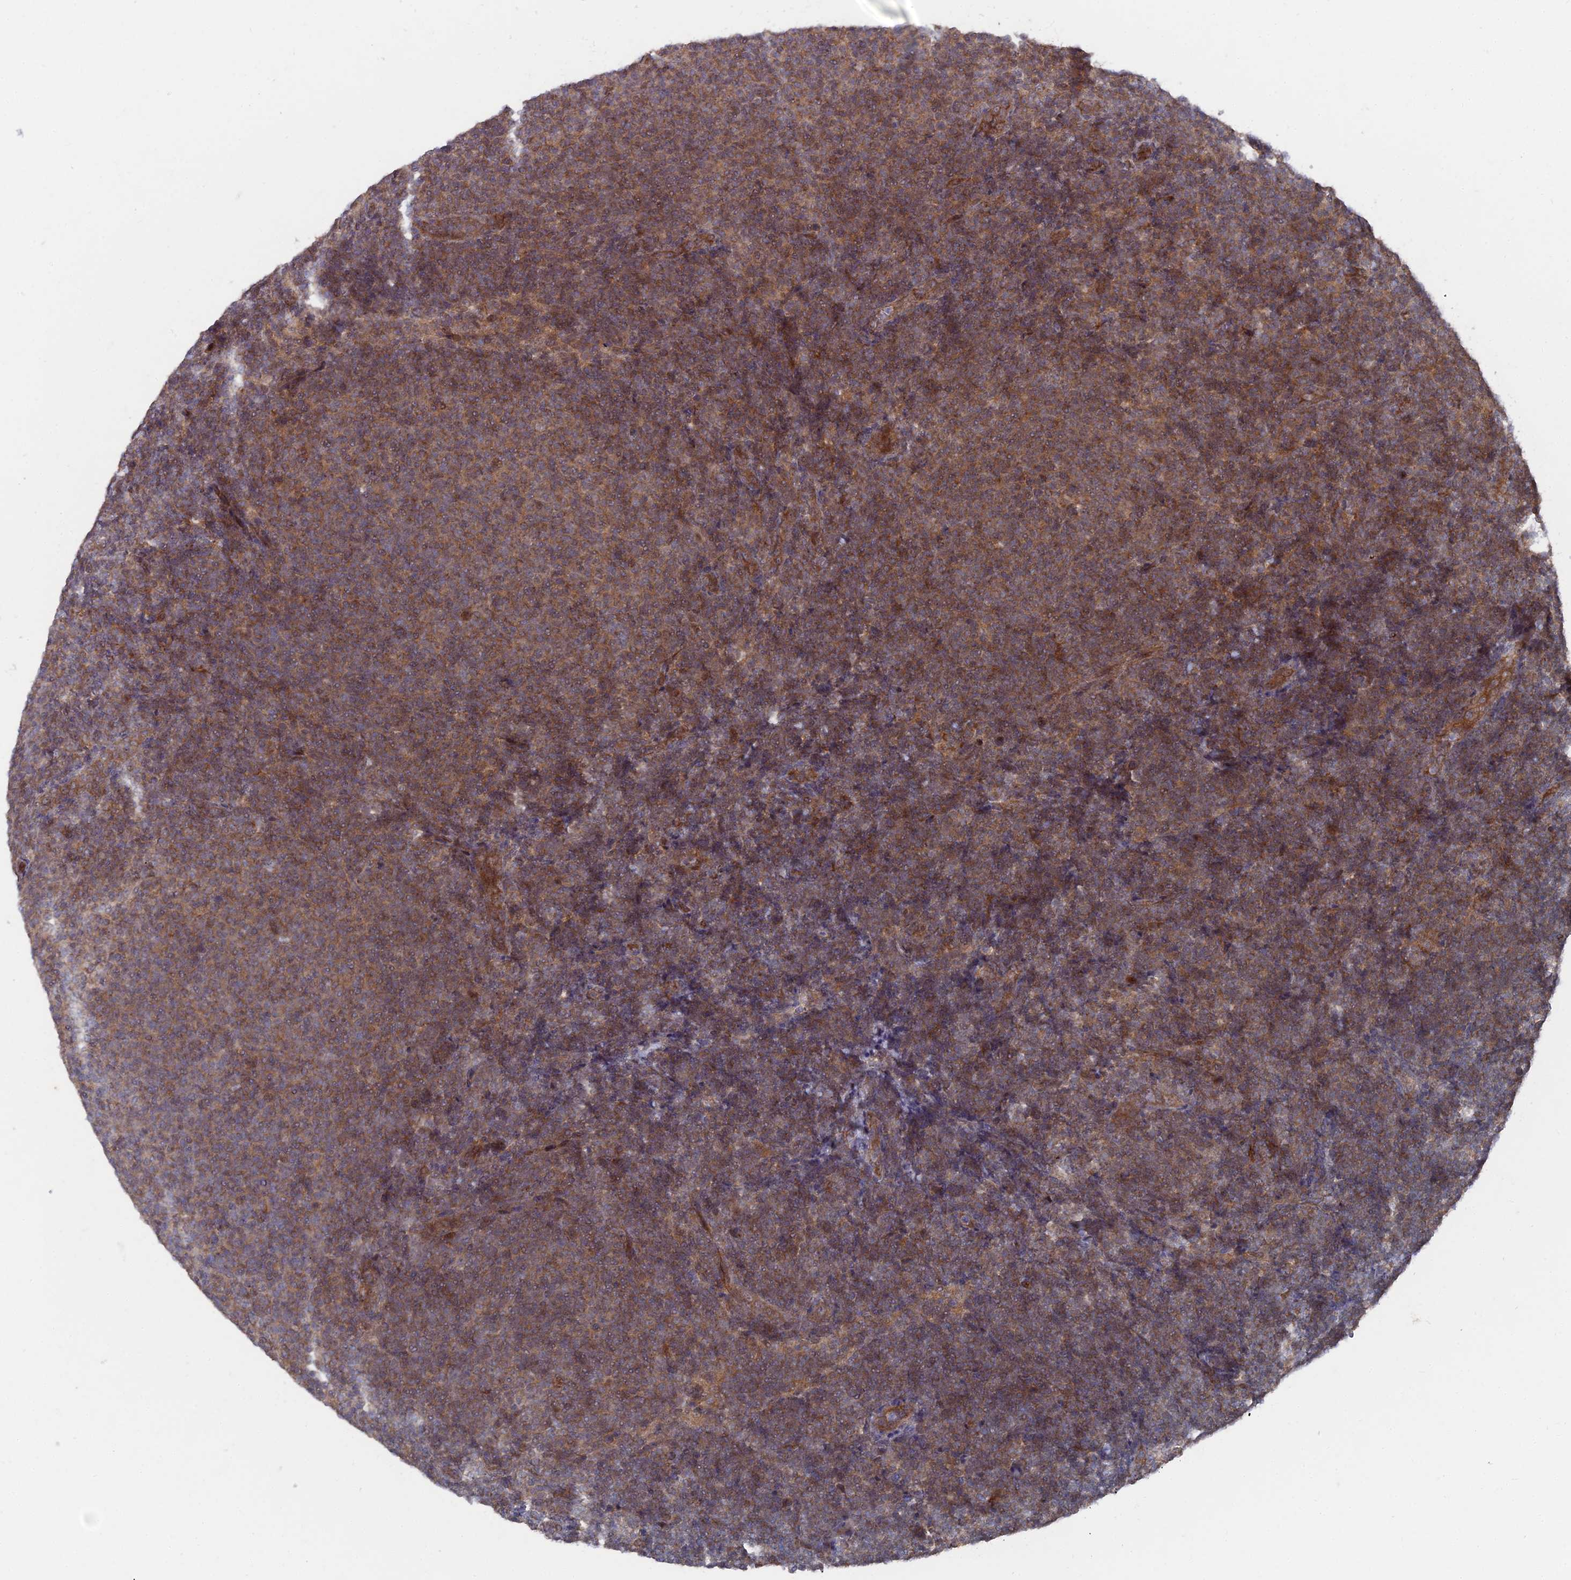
{"staining": {"intensity": "moderate", "quantity": "25%-75%", "location": "cytoplasmic/membranous"}, "tissue": "lymphoma", "cell_type": "Tumor cells", "image_type": "cancer", "snomed": [{"axis": "morphology", "description": "Malignant lymphoma, non-Hodgkin's type, Low grade"}, {"axis": "topography", "description": "Lymph node"}], "caption": "This is an image of immunohistochemistry (IHC) staining of malignant lymphoma, non-Hodgkin's type (low-grade), which shows moderate positivity in the cytoplasmic/membranous of tumor cells.", "gene": "UNC5D", "patient": {"sex": "male", "age": 66}}